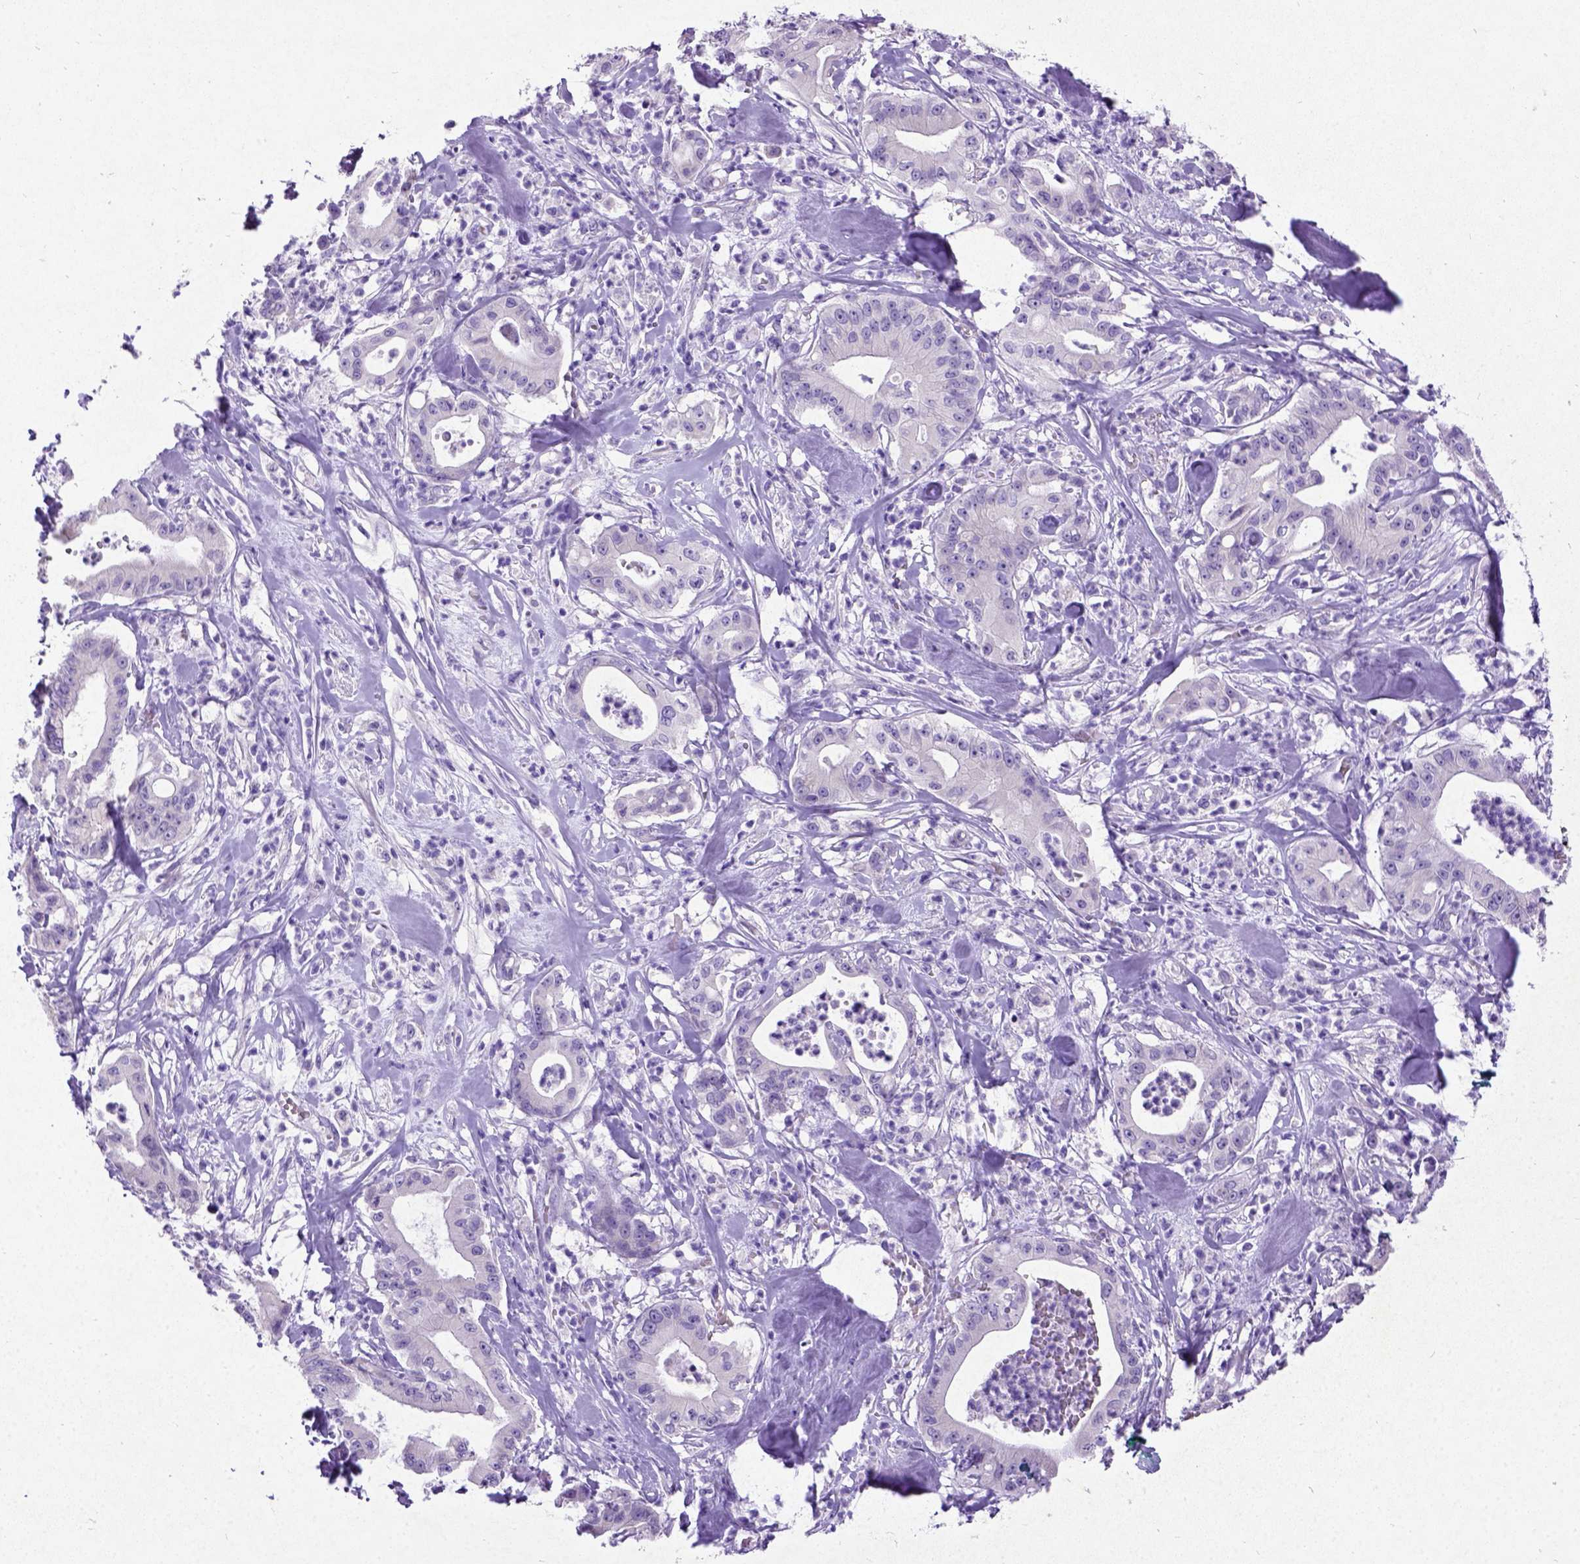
{"staining": {"intensity": "negative", "quantity": "none", "location": "none"}, "tissue": "pancreatic cancer", "cell_type": "Tumor cells", "image_type": "cancer", "snomed": [{"axis": "morphology", "description": "Adenocarcinoma, NOS"}, {"axis": "topography", "description": "Pancreas"}], "caption": "Protein analysis of pancreatic adenocarcinoma exhibits no significant positivity in tumor cells.", "gene": "NEUROD4", "patient": {"sex": "male", "age": 71}}